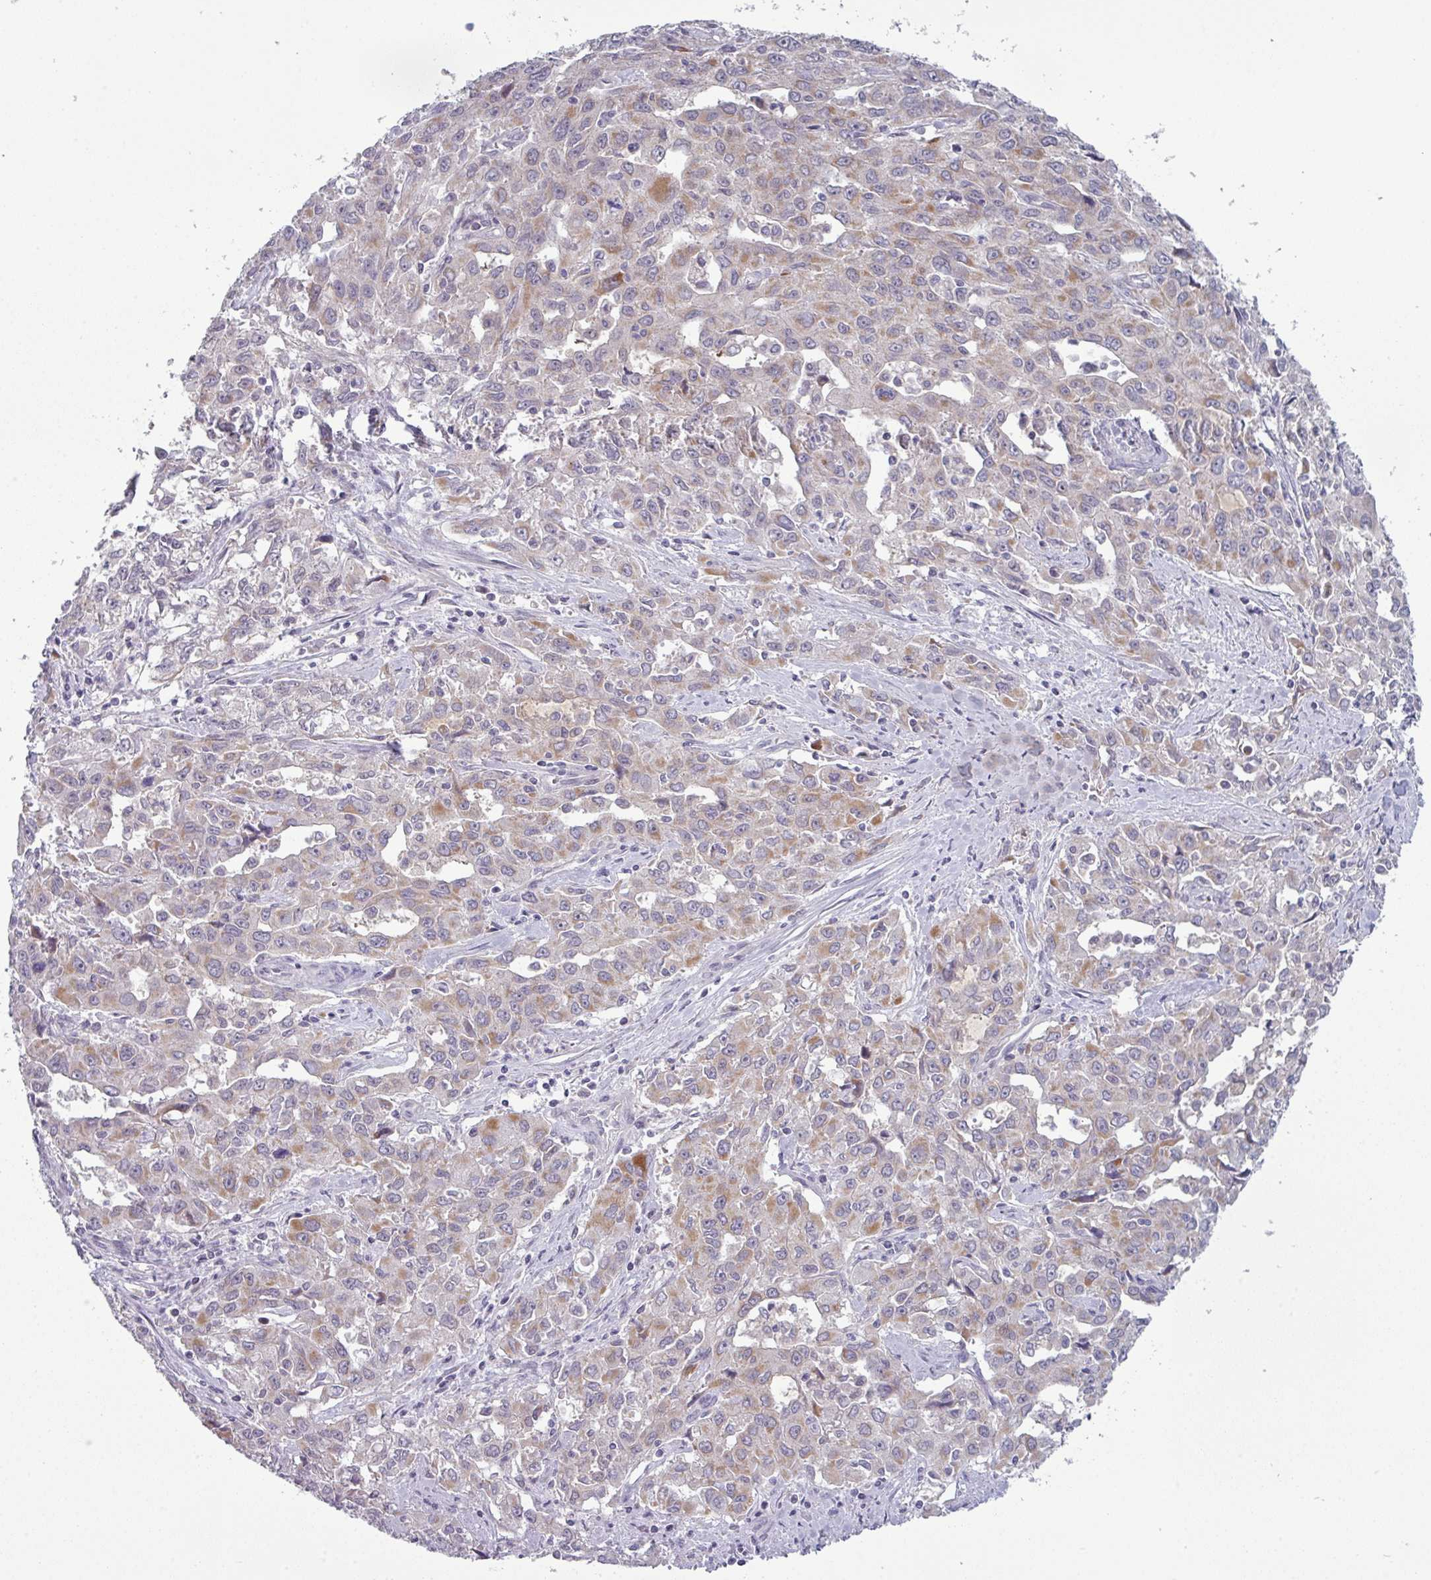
{"staining": {"intensity": "moderate", "quantity": "25%-75%", "location": "cytoplasmic/membranous"}, "tissue": "liver cancer", "cell_type": "Tumor cells", "image_type": "cancer", "snomed": [{"axis": "morphology", "description": "Carcinoma, Hepatocellular, NOS"}, {"axis": "topography", "description": "Liver"}], "caption": "A medium amount of moderate cytoplasmic/membranous positivity is seen in about 25%-75% of tumor cells in liver cancer (hepatocellular carcinoma) tissue.", "gene": "ZNF615", "patient": {"sex": "male", "age": 63}}